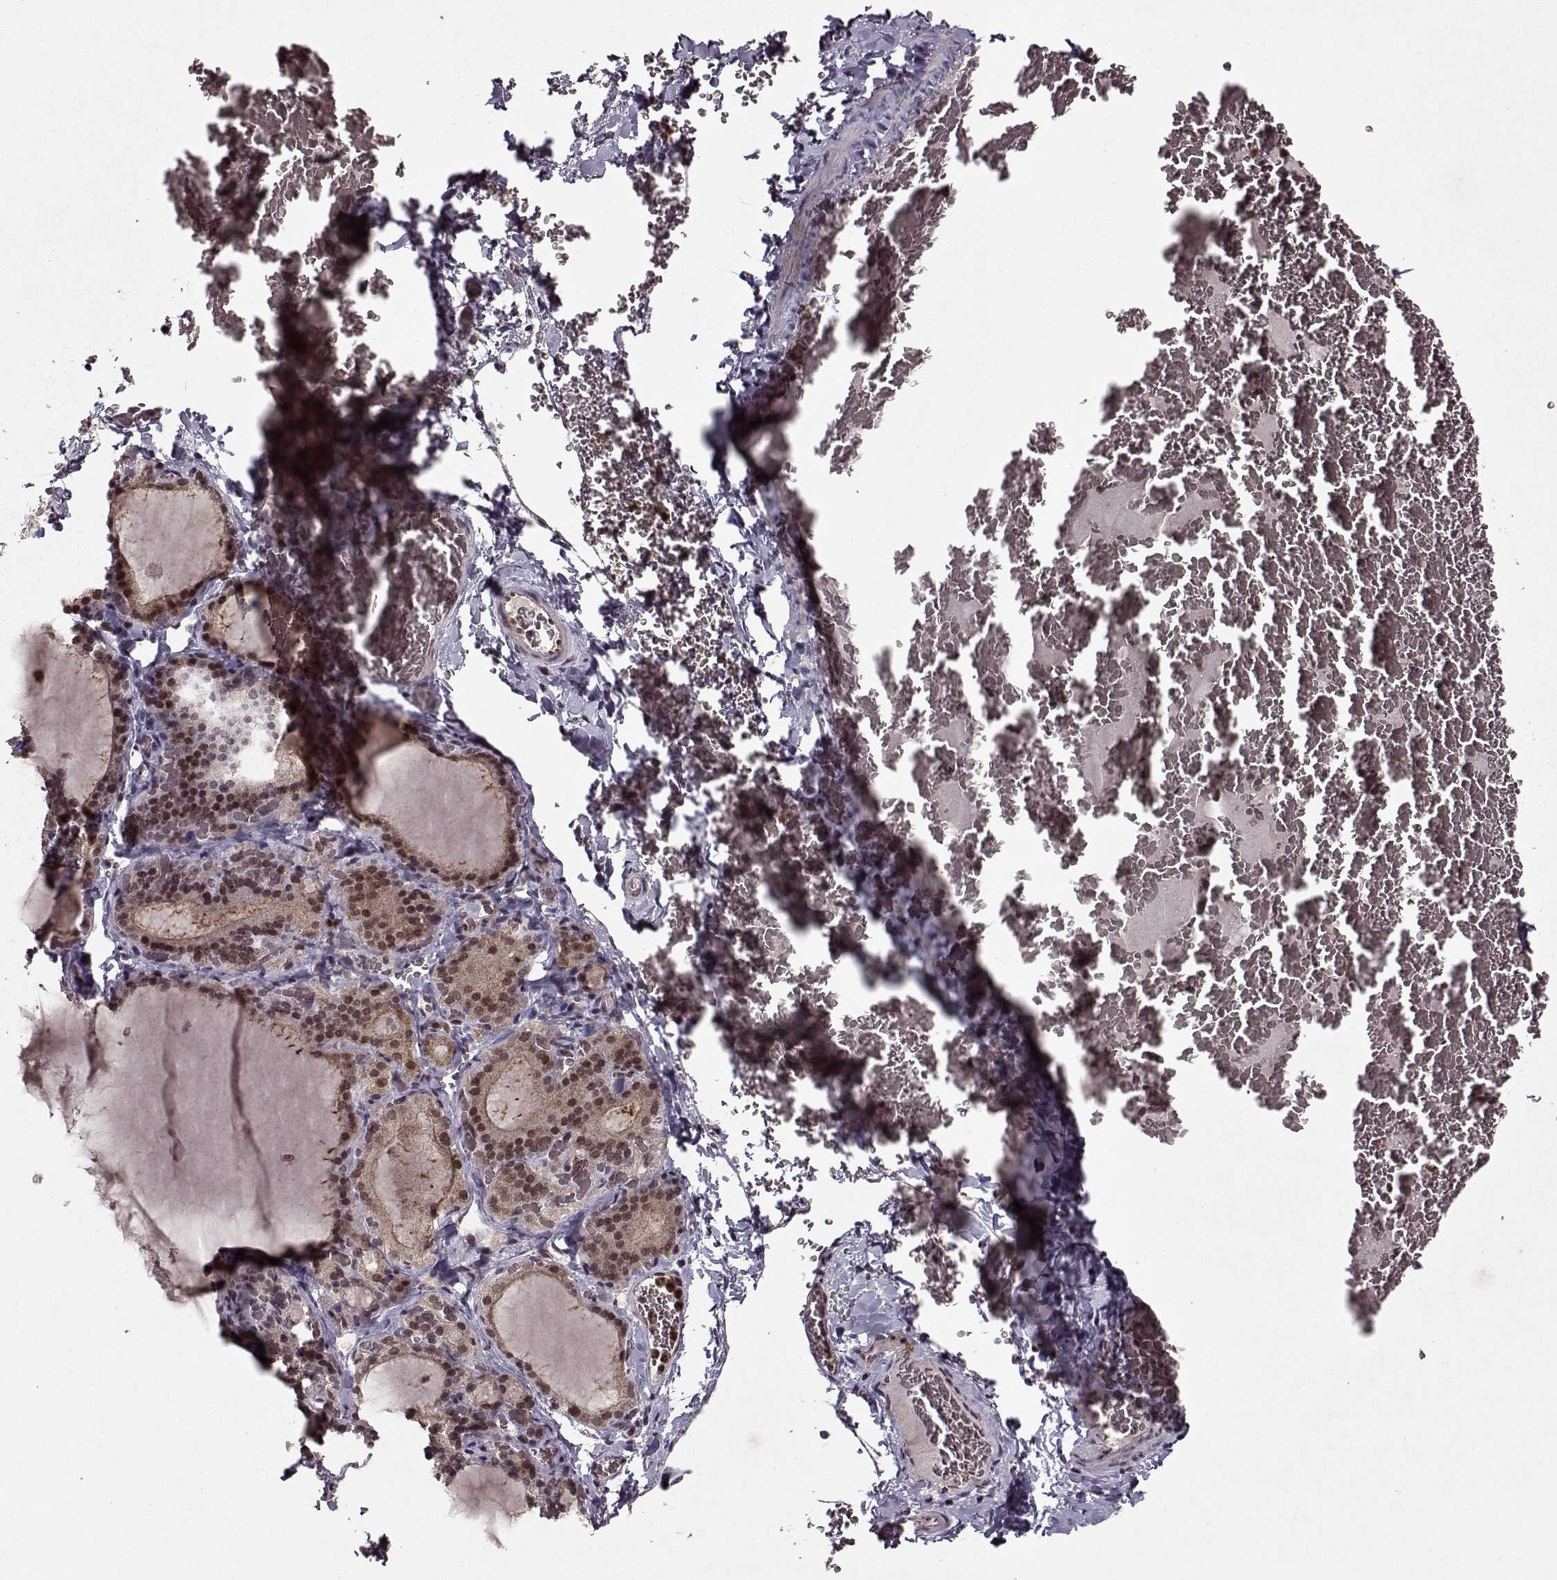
{"staining": {"intensity": "weak", "quantity": ">75%", "location": "cytoplasmic/membranous,nuclear"}, "tissue": "thyroid gland", "cell_type": "Glandular cells", "image_type": "normal", "snomed": [{"axis": "morphology", "description": "Normal tissue, NOS"}, {"axis": "morphology", "description": "Hyperplasia, NOS"}, {"axis": "topography", "description": "Thyroid gland"}], "caption": "IHC photomicrograph of normal thyroid gland stained for a protein (brown), which shows low levels of weak cytoplasmic/membranous,nuclear expression in approximately >75% of glandular cells.", "gene": "PSMA7", "patient": {"sex": "female", "age": 27}}